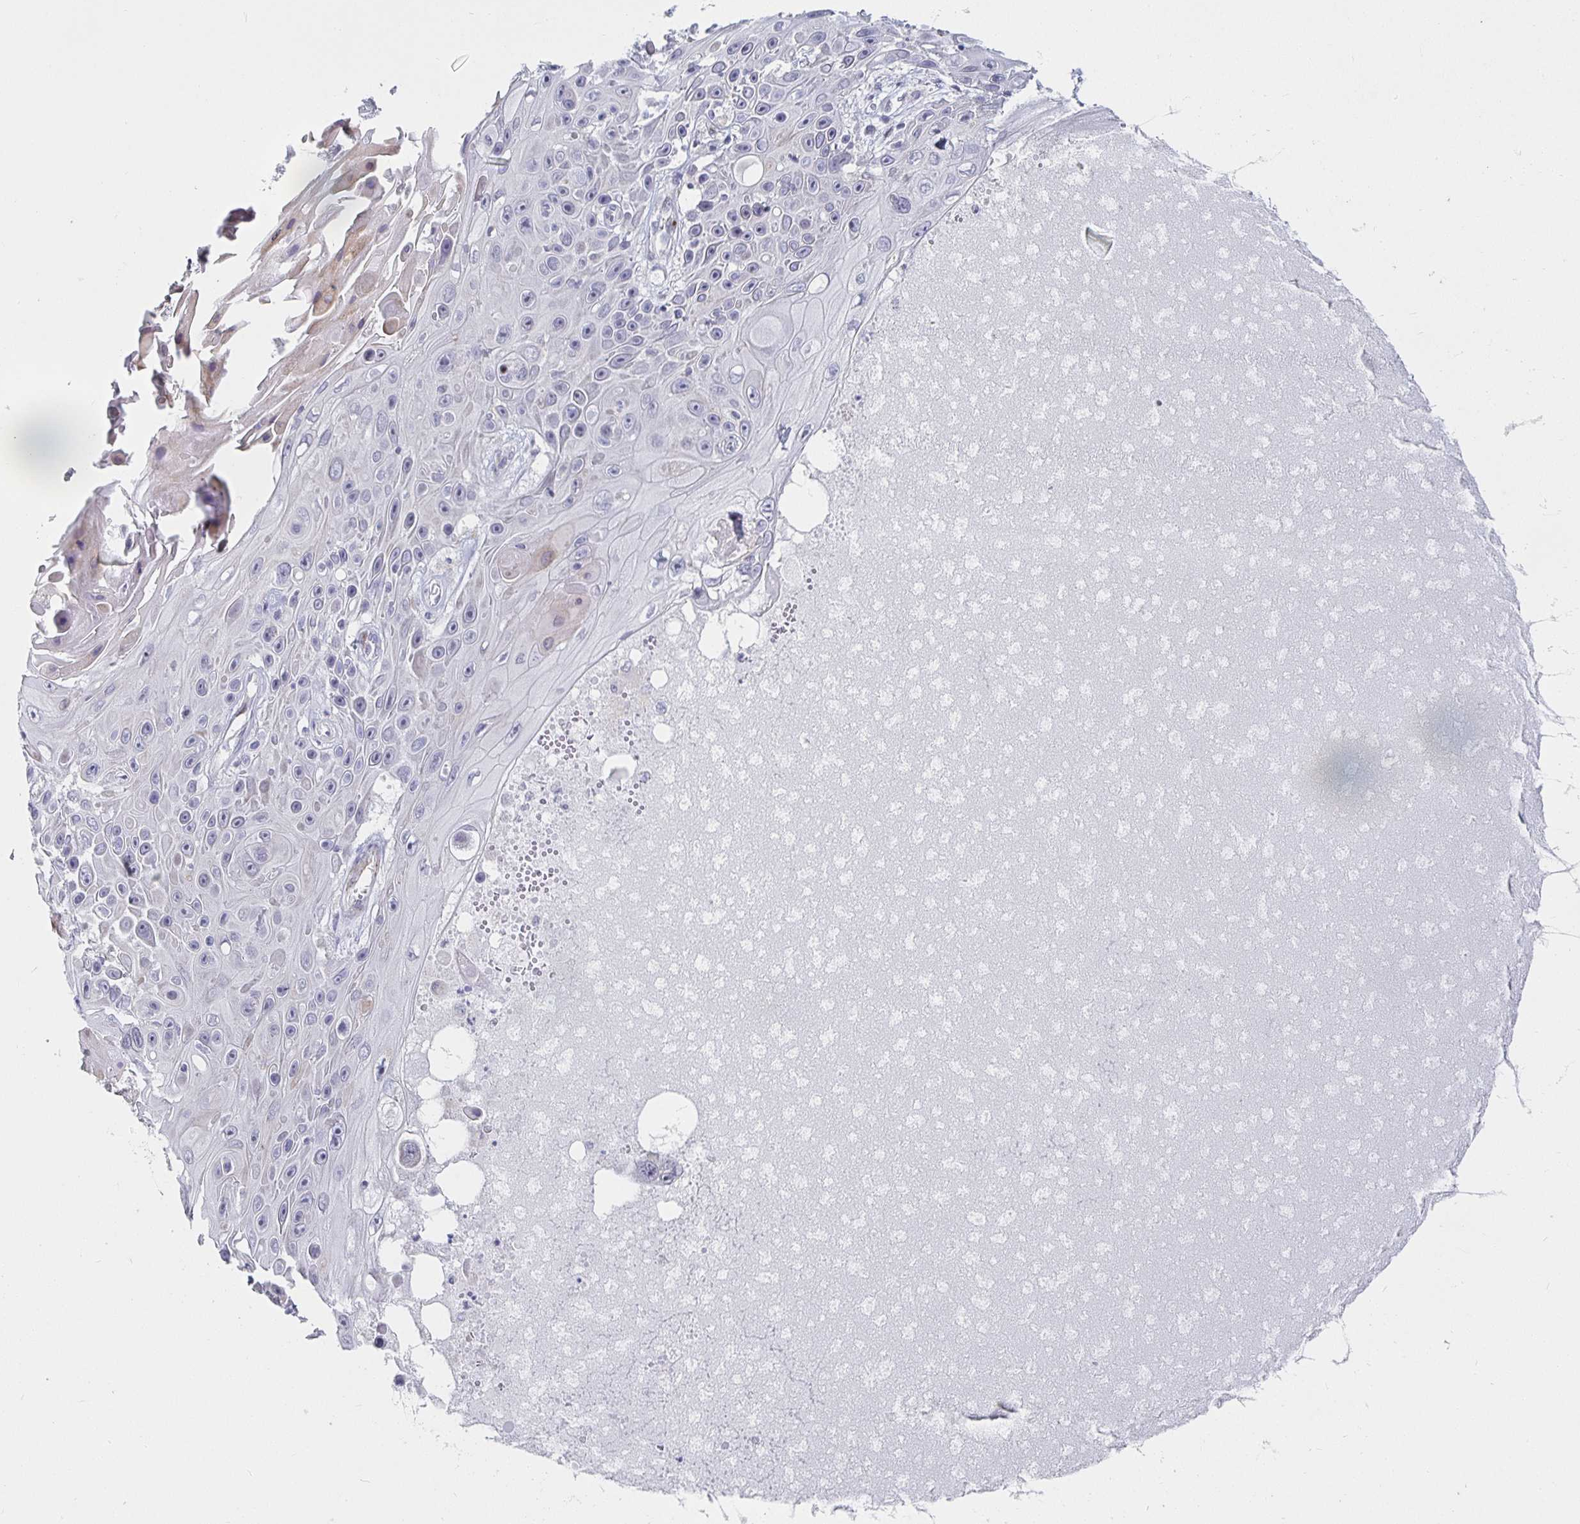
{"staining": {"intensity": "negative", "quantity": "none", "location": "none"}, "tissue": "skin cancer", "cell_type": "Tumor cells", "image_type": "cancer", "snomed": [{"axis": "morphology", "description": "Squamous cell carcinoma, NOS"}, {"axis": "topography", "description": "Skin"}], "caption": "IHC image of neoplastic tissue: human skin squamous cell carcinoma stained with DAB reveals no significant protein expression in tumor cells. (DAB (3,3'-diaminobenzidine) immunohistochemistry (IHC) with hematoxylin counter stain).", "gene": "S100G", "patient": {"sex": "male", "age": 82}}